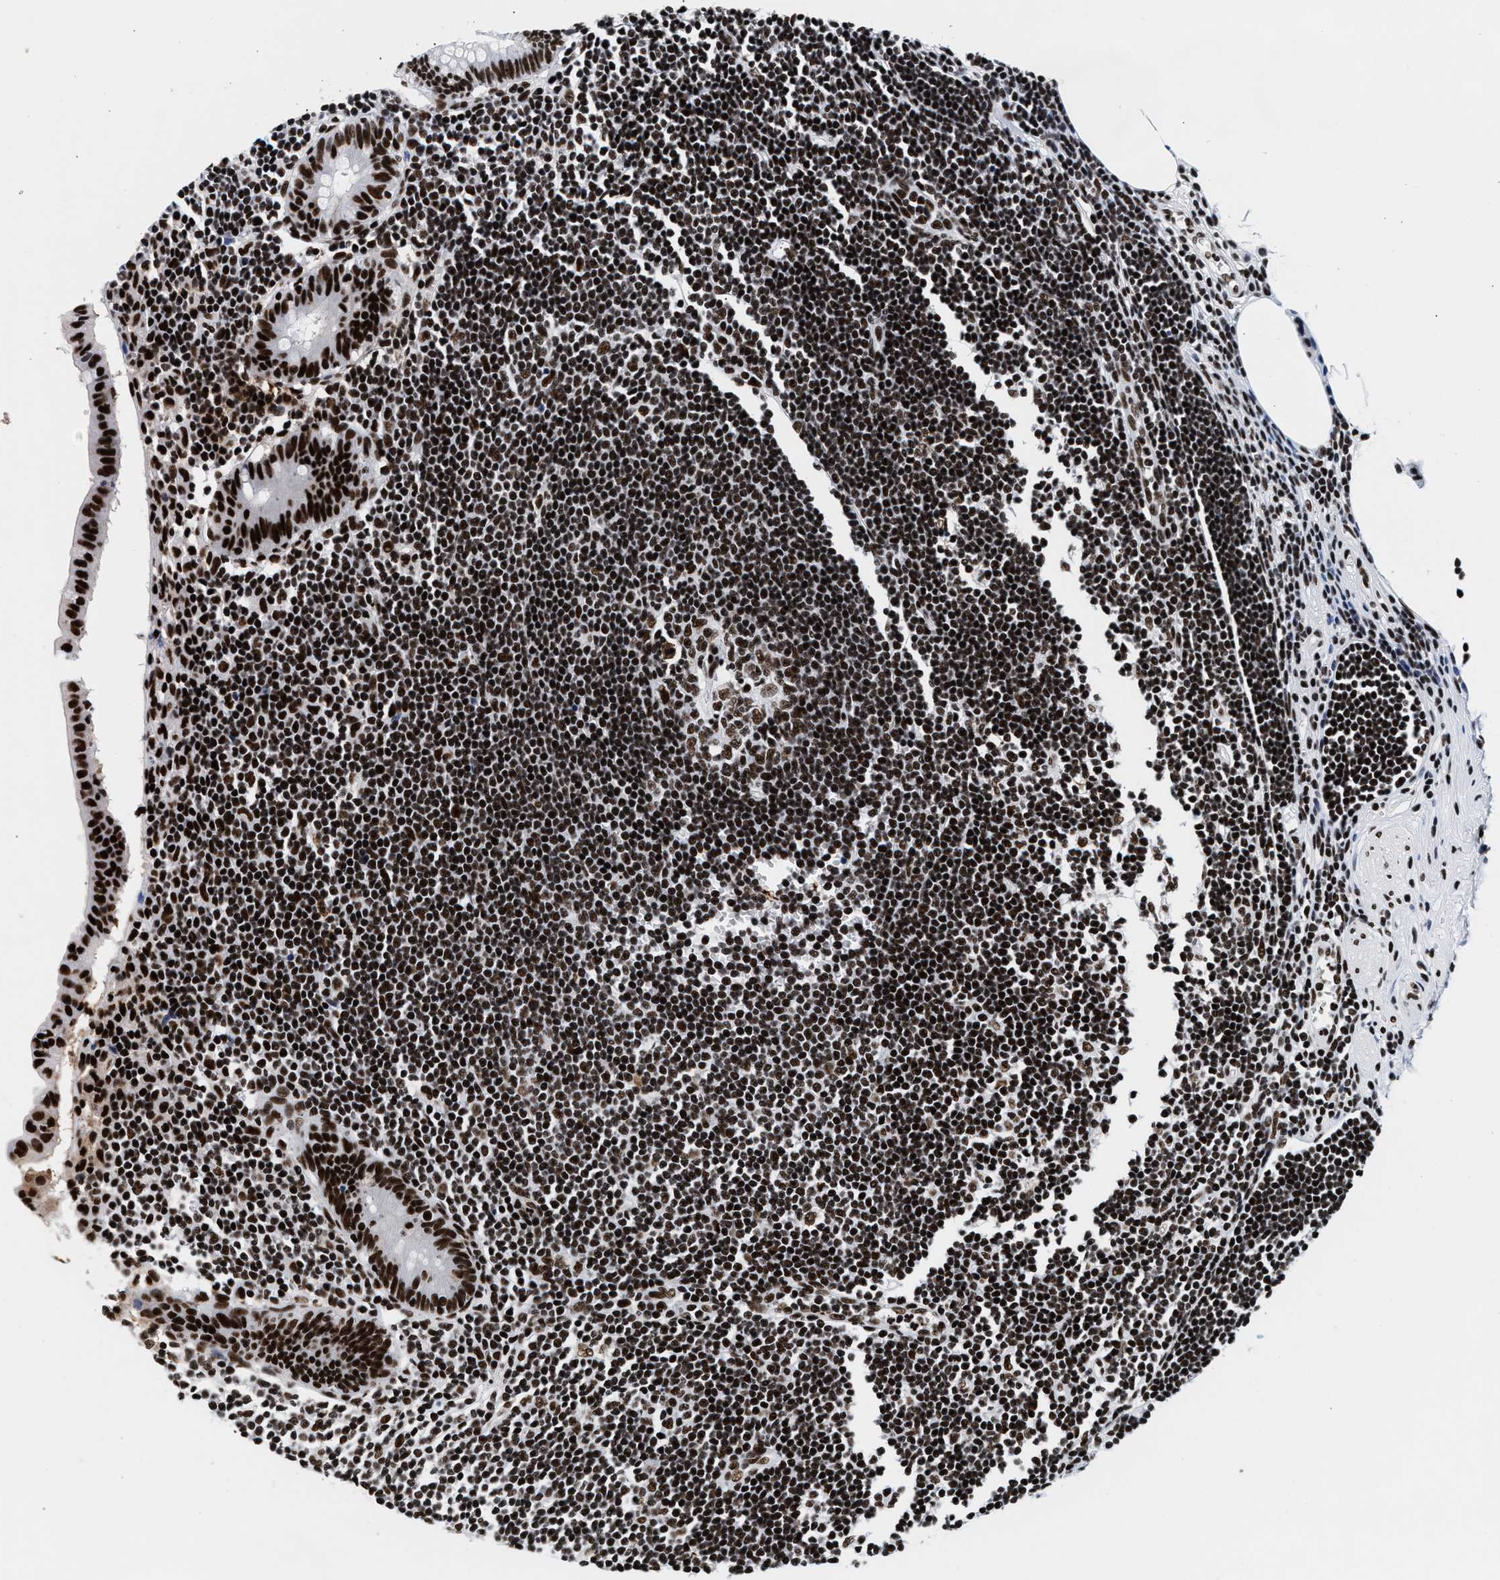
{"staining": {"intensity": "strong", "quantity": "25%-75%", "location": "nuclear"}, "tissue": "appendix", "cell_type": "Glandular cells", "image_type": "normal", "snomed": [{"axis": "morphology", "description": "Normal tissue, NOS"}, {"axis": "topography", "description": "Appendix"}], "caption": "The immunohistochemical stain labels strong nuclear staining in glandular cells of normal appendix.", "gene": "RAD21", "patient": {"sex": "female", "age": 50}}